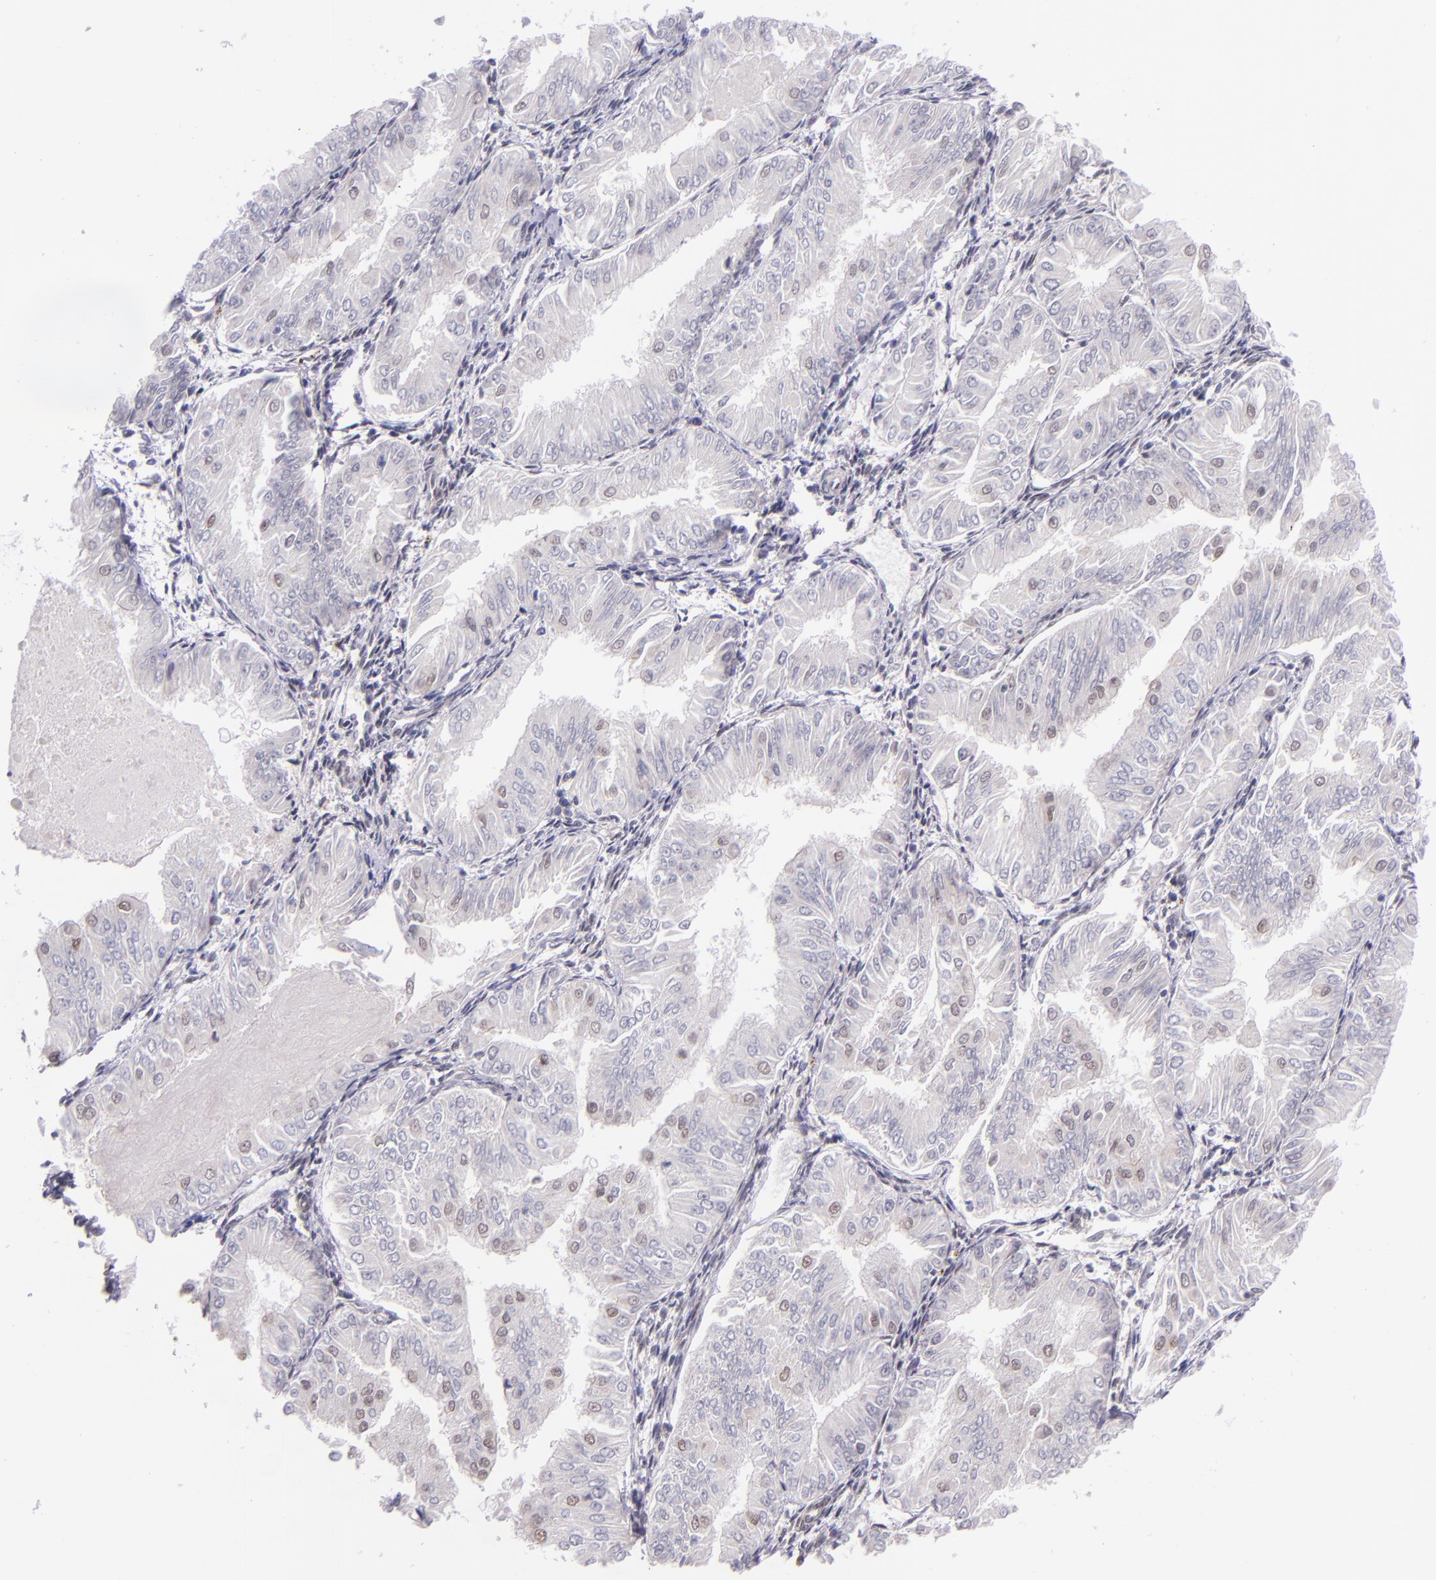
{"staining": {"intensity": "weak", "quantity": "<25%", "location": "nuclear"}, "tissue": "endometrial cancer", "cell_type": "Tumor cells", "image_type": "cancer", "snomed": [{"axis": "morphology", "description": "Adenocarcinoma, NOS"}, {"axis": "topography", "description": "Endometrium"}], "caption": "DAB immunohistochemical staining of human endometrial adenocarcinoma shows no significant expression in tumor cells.", "gene": "GPKOW", "patient": {"sex": "female", "age": 53}}